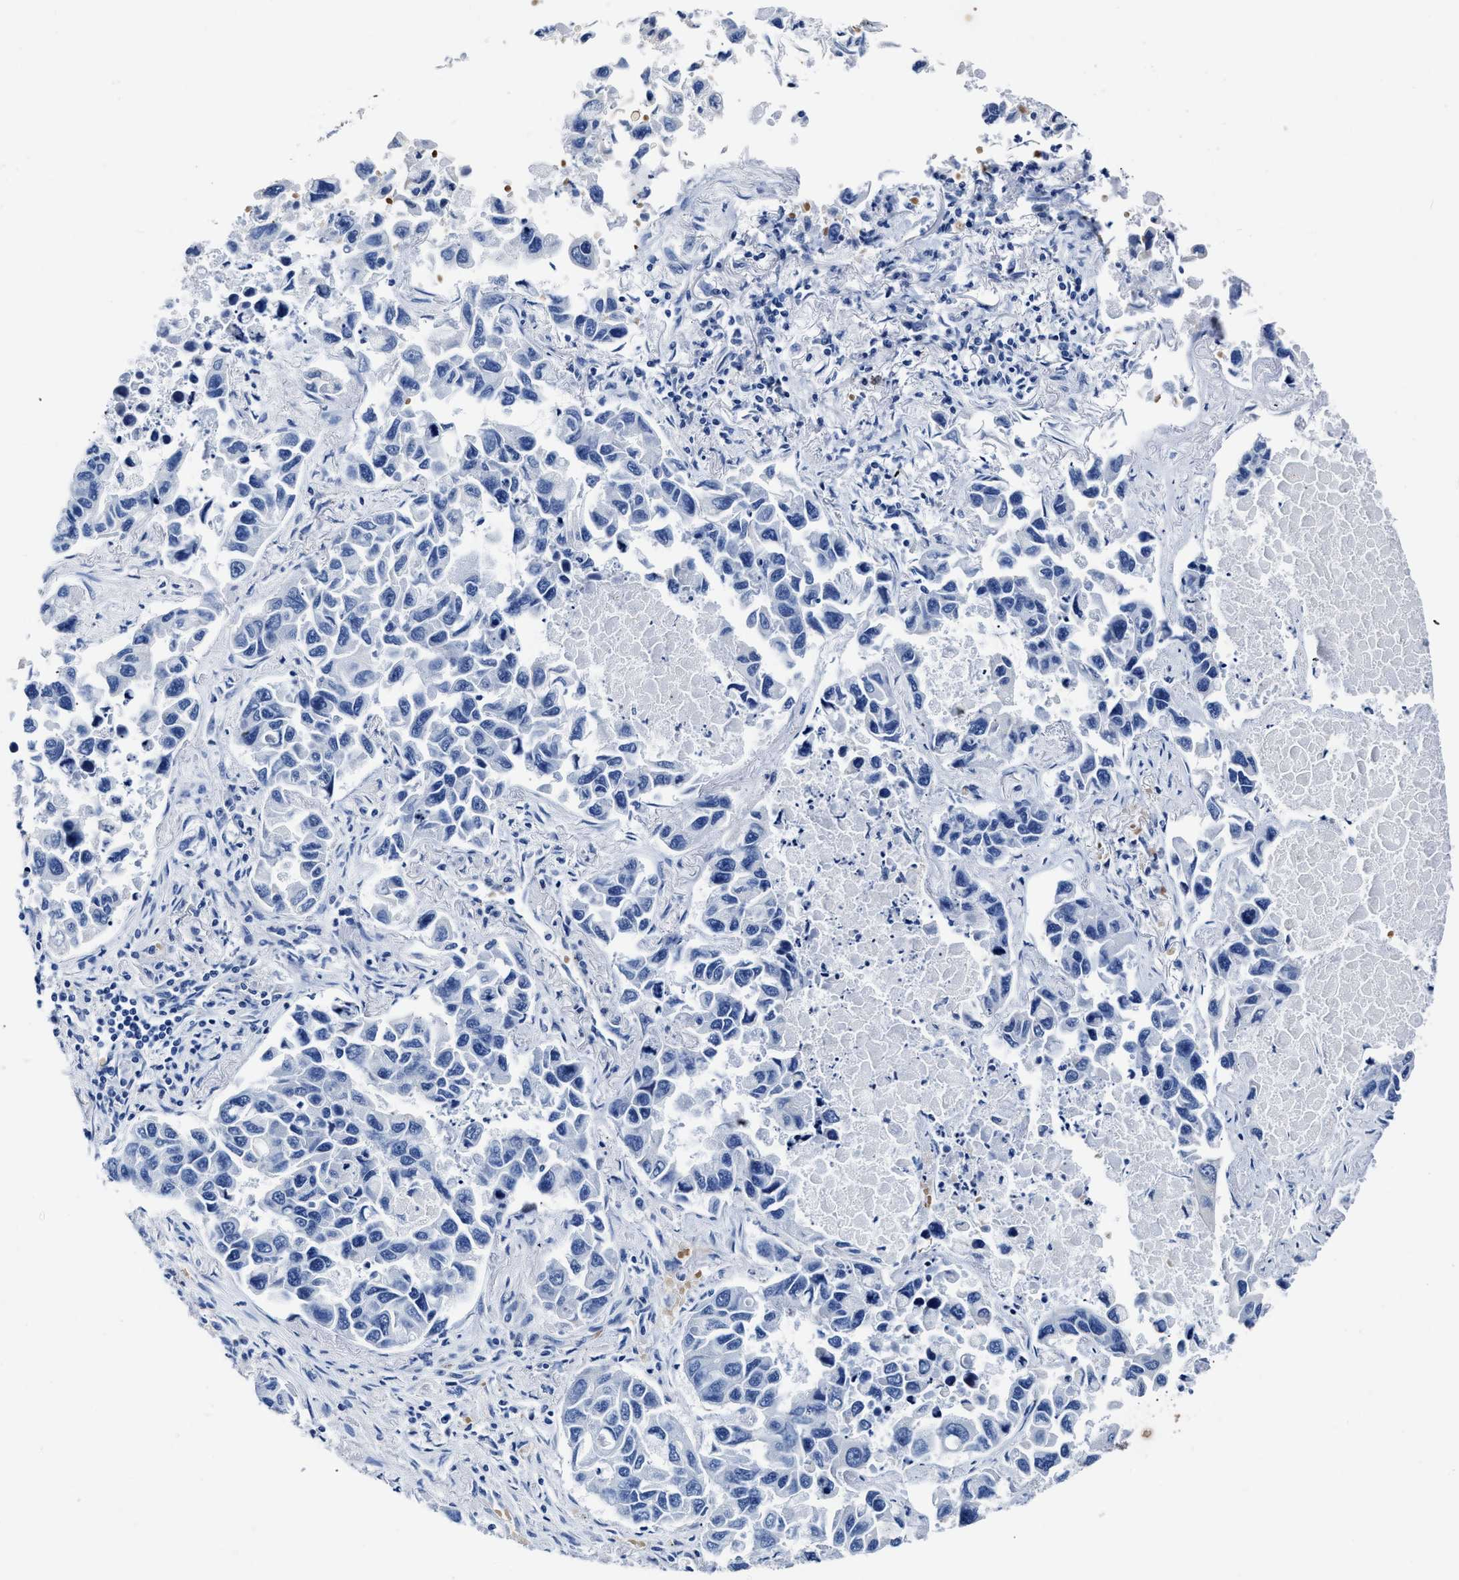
{"staining": {"intensity": "negative", "quantity": "none", "location": "none"}, "tissue": "lung cancer", "cell_type": "Tumor cells", "image_type": "cancer", "snomed": [{"axis": "morphology", "description": "Adenocarcinoma, NOS"}, {"axis": "topography", "description": "Lung"}], "caption": "There is no significant staining in tumor cells of lung cancer (adenocarcinoma).", "gene": "KCNMB3", "patient": {"sex": "male", "age": 64}}